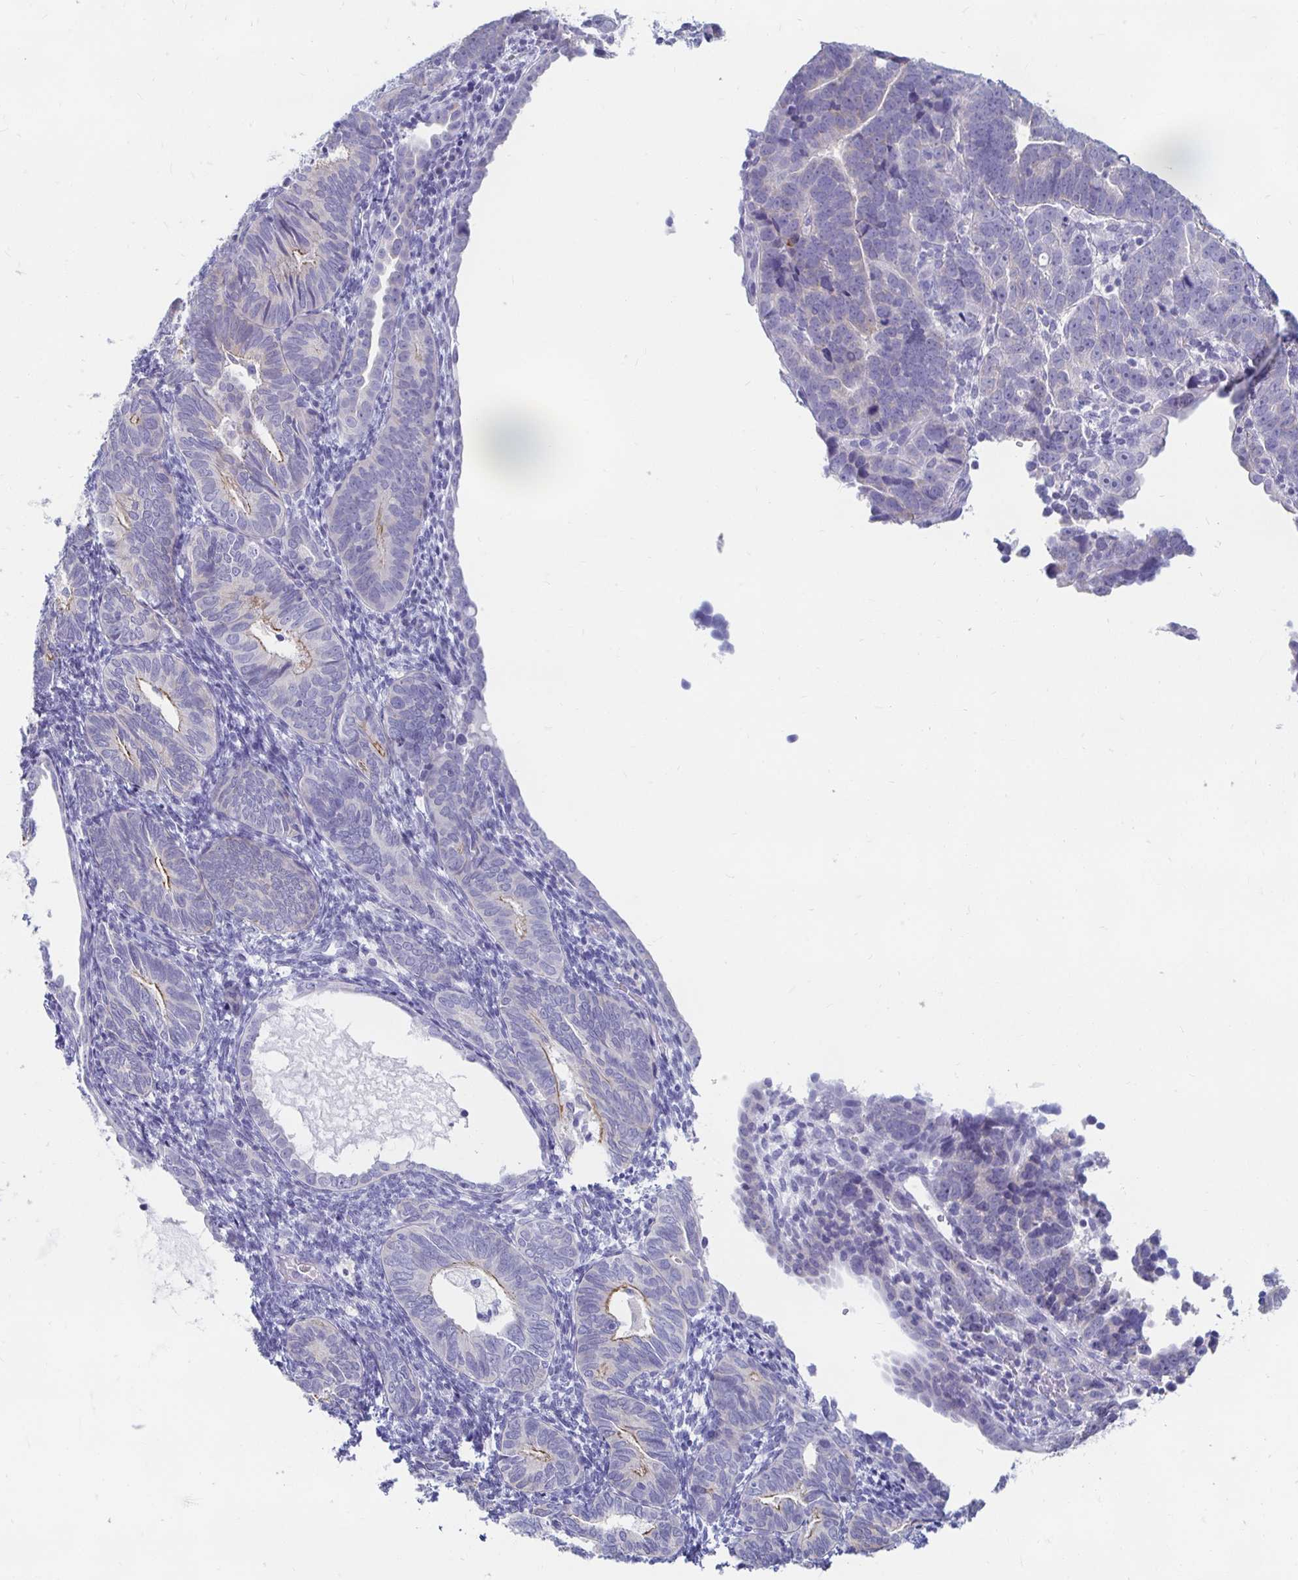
{"staining": {"intensity": "weak", "quantity": "<25%", "location": "cytoplasmic/membranous"}, "tissue": "endometrial cancer", "cell_type": "Tumor cells", "image_type": "cancer", "snomed": [{"axis": "morphology", "description": "Adenocarcinoma, NOS"}, {"axis": "topography", "description": "Endometrium"}], "caption": "Tumor cells show no significant staining in endometrial cancer (adenocarcinoma). (DAB (3,3'-diaminobenzidine) immunohistochemistry (IHC) visualized using brightfield microscopy, high magnification).", "gene": "PEG10", "patient": {"sex": "female", "age": 82}}